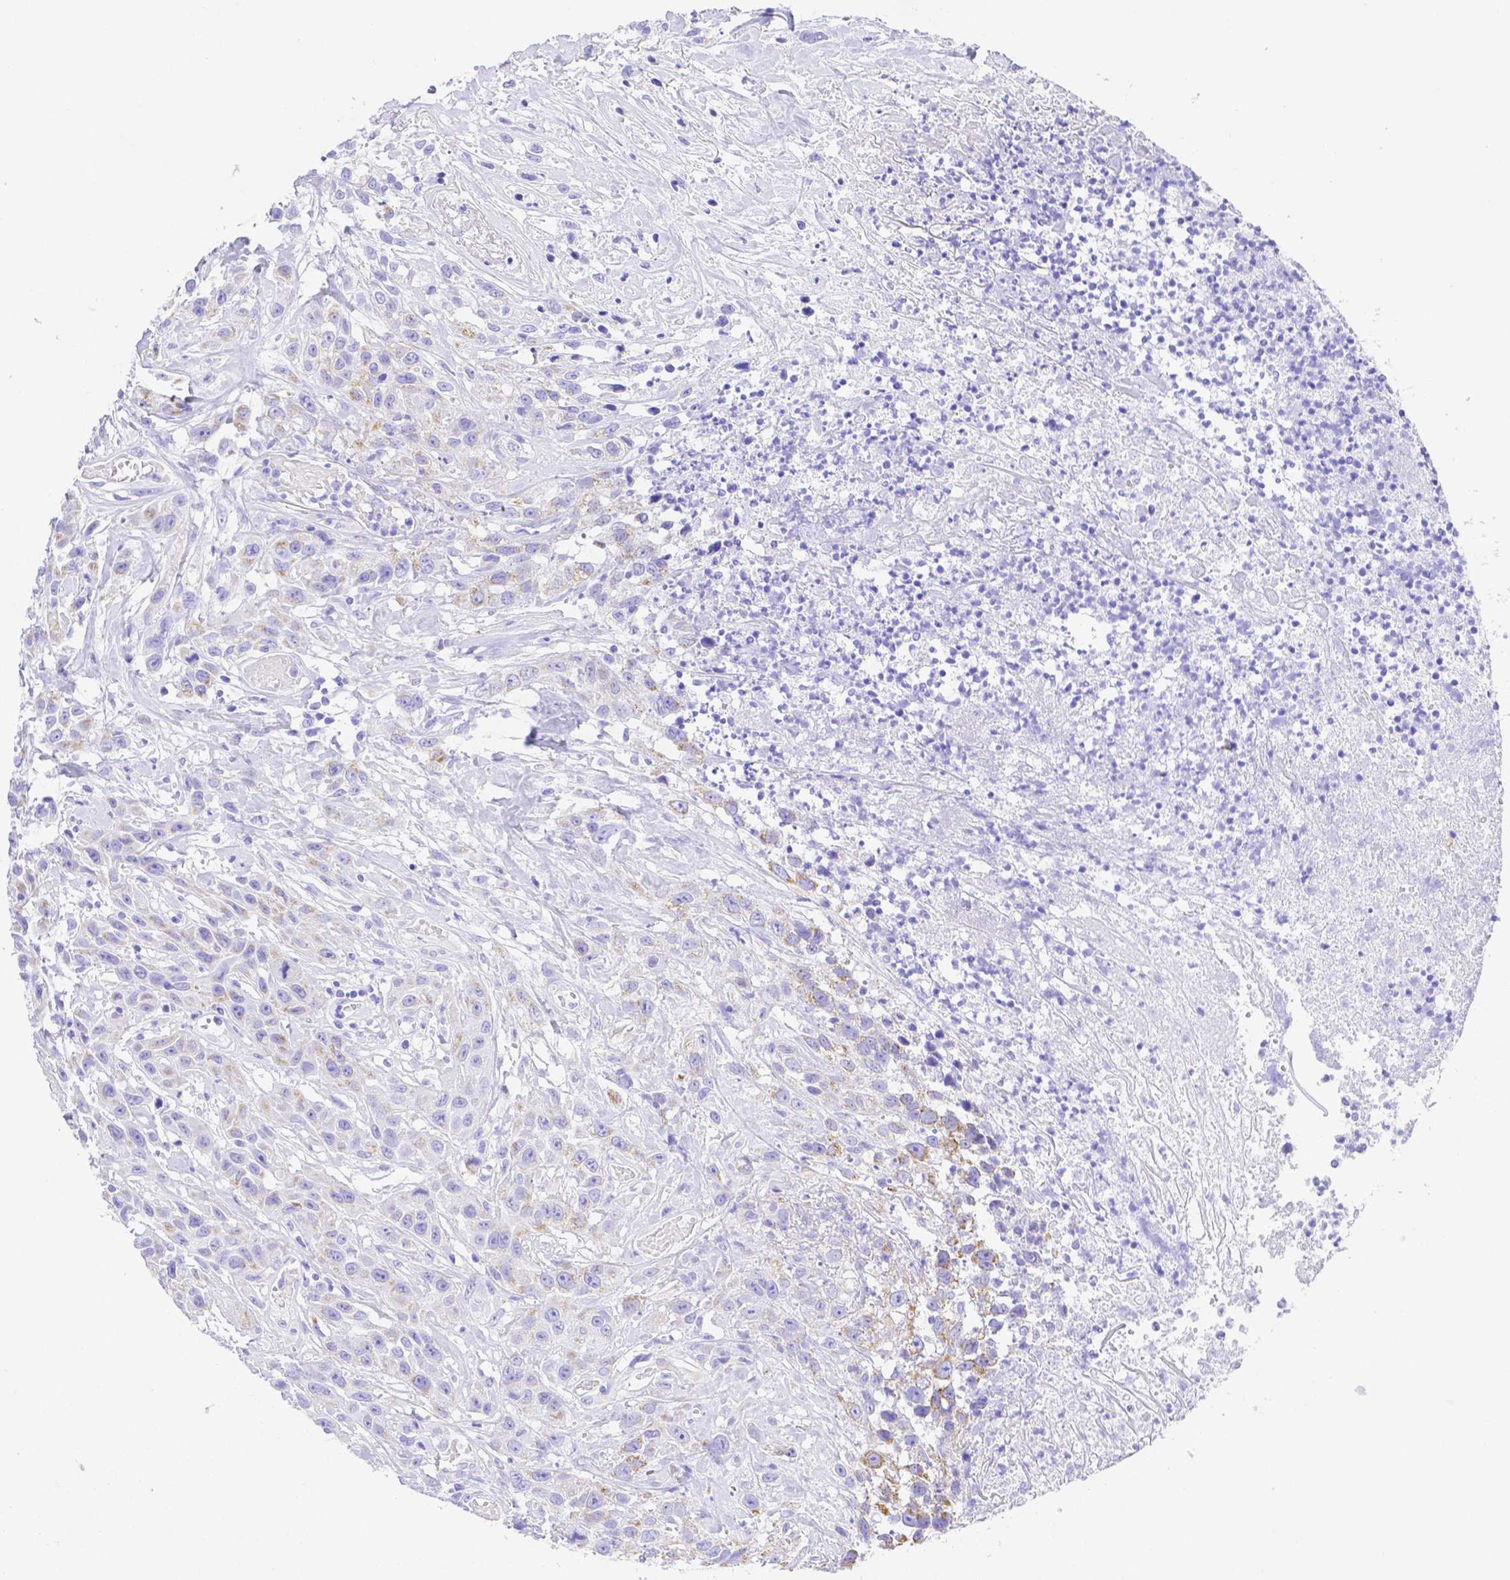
{"staining": {"intensity": "negative", "quantity": "none", "location": "none"}, "tissue": "head and neck cancer", "cell_type": "Tumor cells", "image_type": "cancer", "snomed": [{"axis": "morphology", "description": "Squamous cell carcinoma, NOS"}, {"axis": "topography", "description": "Head-Neck"}], "caption": "Micrograph shows no protein staining in tumor cells of head and neck cancer (squamous cell carcinoma) tissue.", "gene": "SMR3A", "patient": {"sex": "male", "age": 57}}